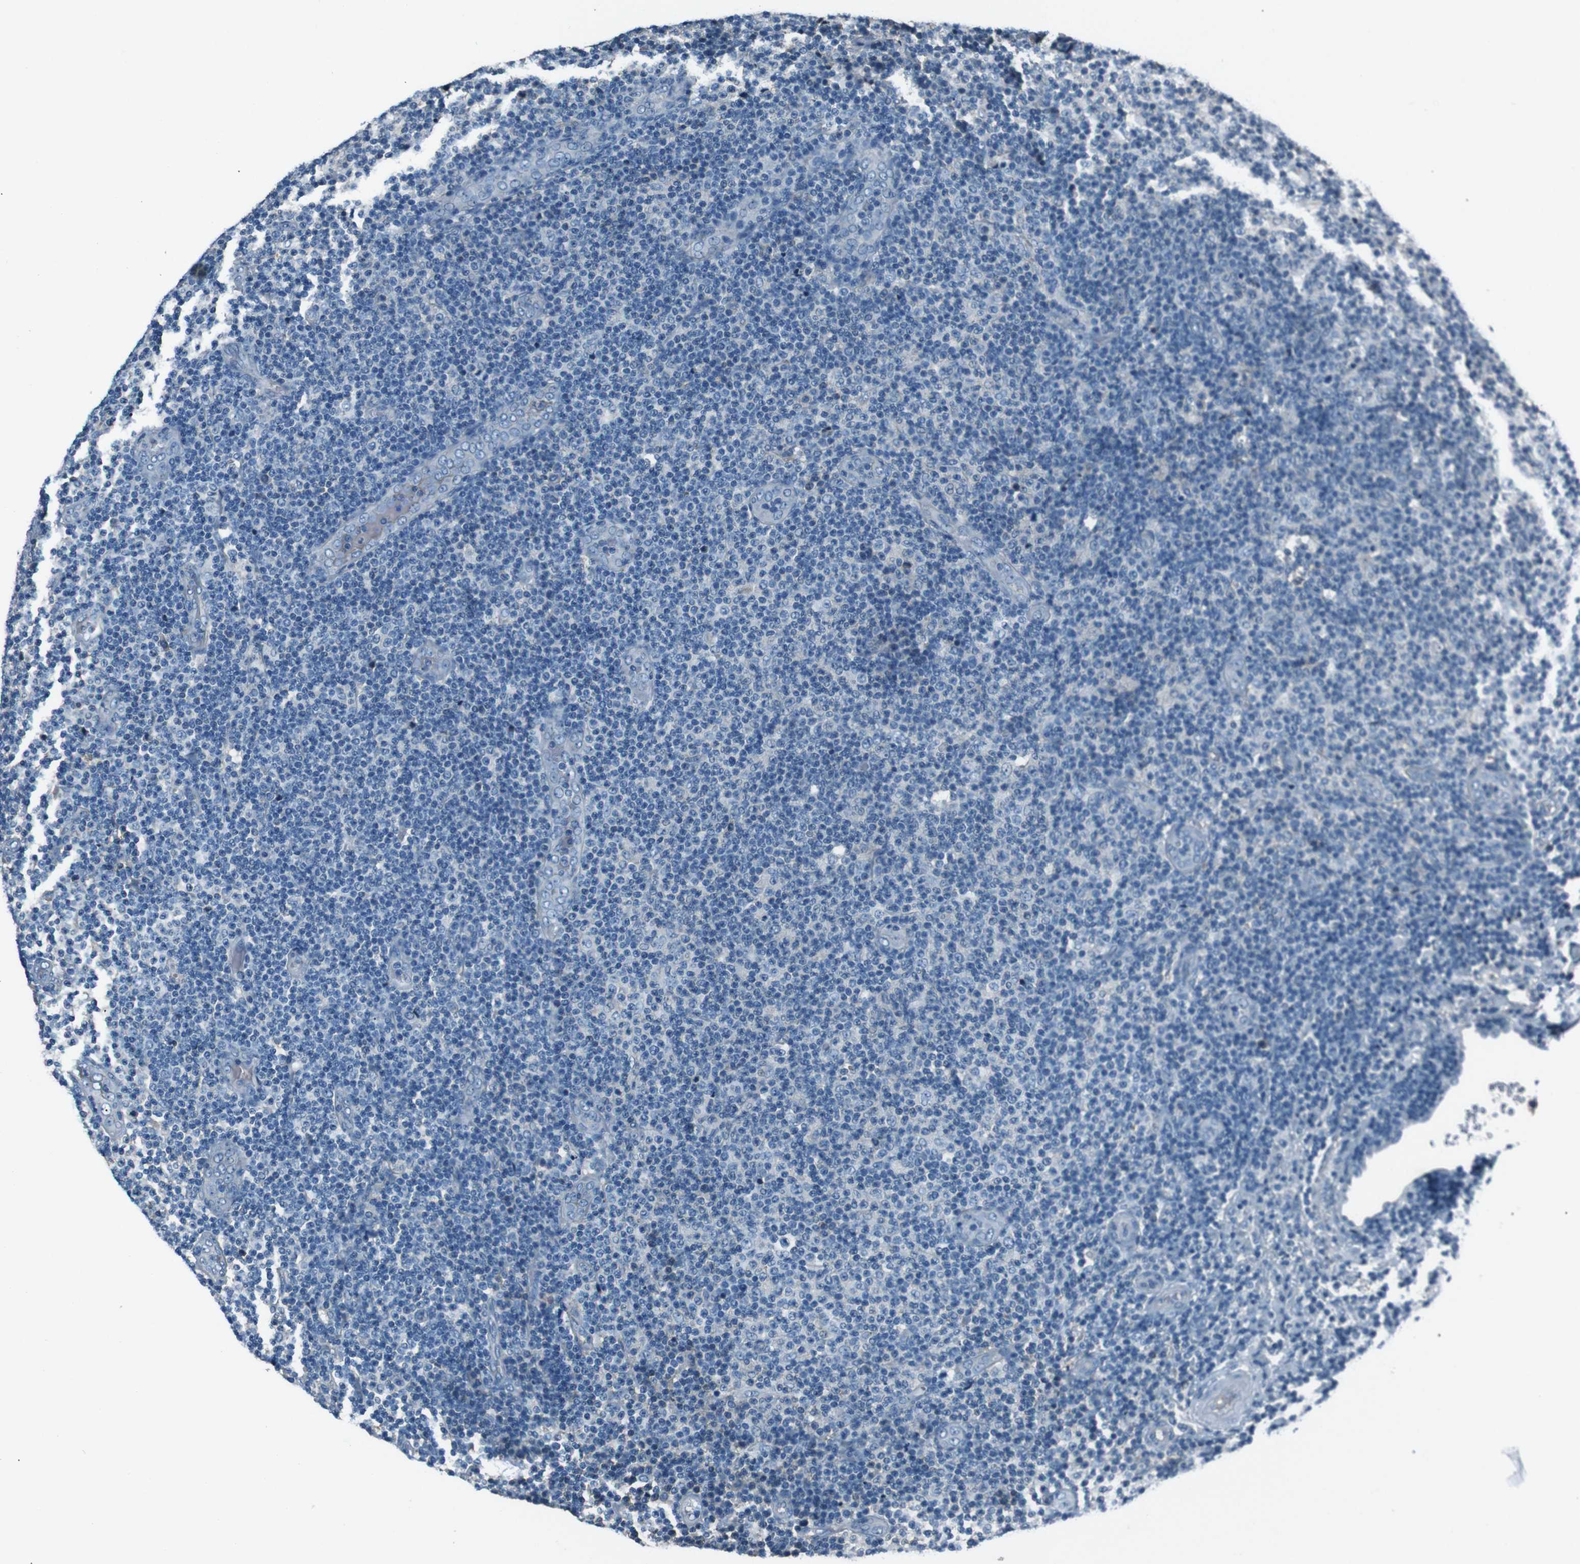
{"staining": {"intensity": "negative", "quantity": "none", "location": "none"}, "tissue": "lymphoma", "cell_type": "Tumor cells", "image_type": "cancer", "snomed": [{"axis": "morphology", "description": "Malignant lymphoma, non-Hodgkin's type, Low grade"}, {"axis": "topography", "description": "Lymph node"}], "caption": "Immunohistochemical staining of human malignant lymphoma, non-Hodgkin's type (low-grade) displays no significant expression in tumor cells.", "gene": "LEP", "patient": {"sex": "male", "age": 83}}